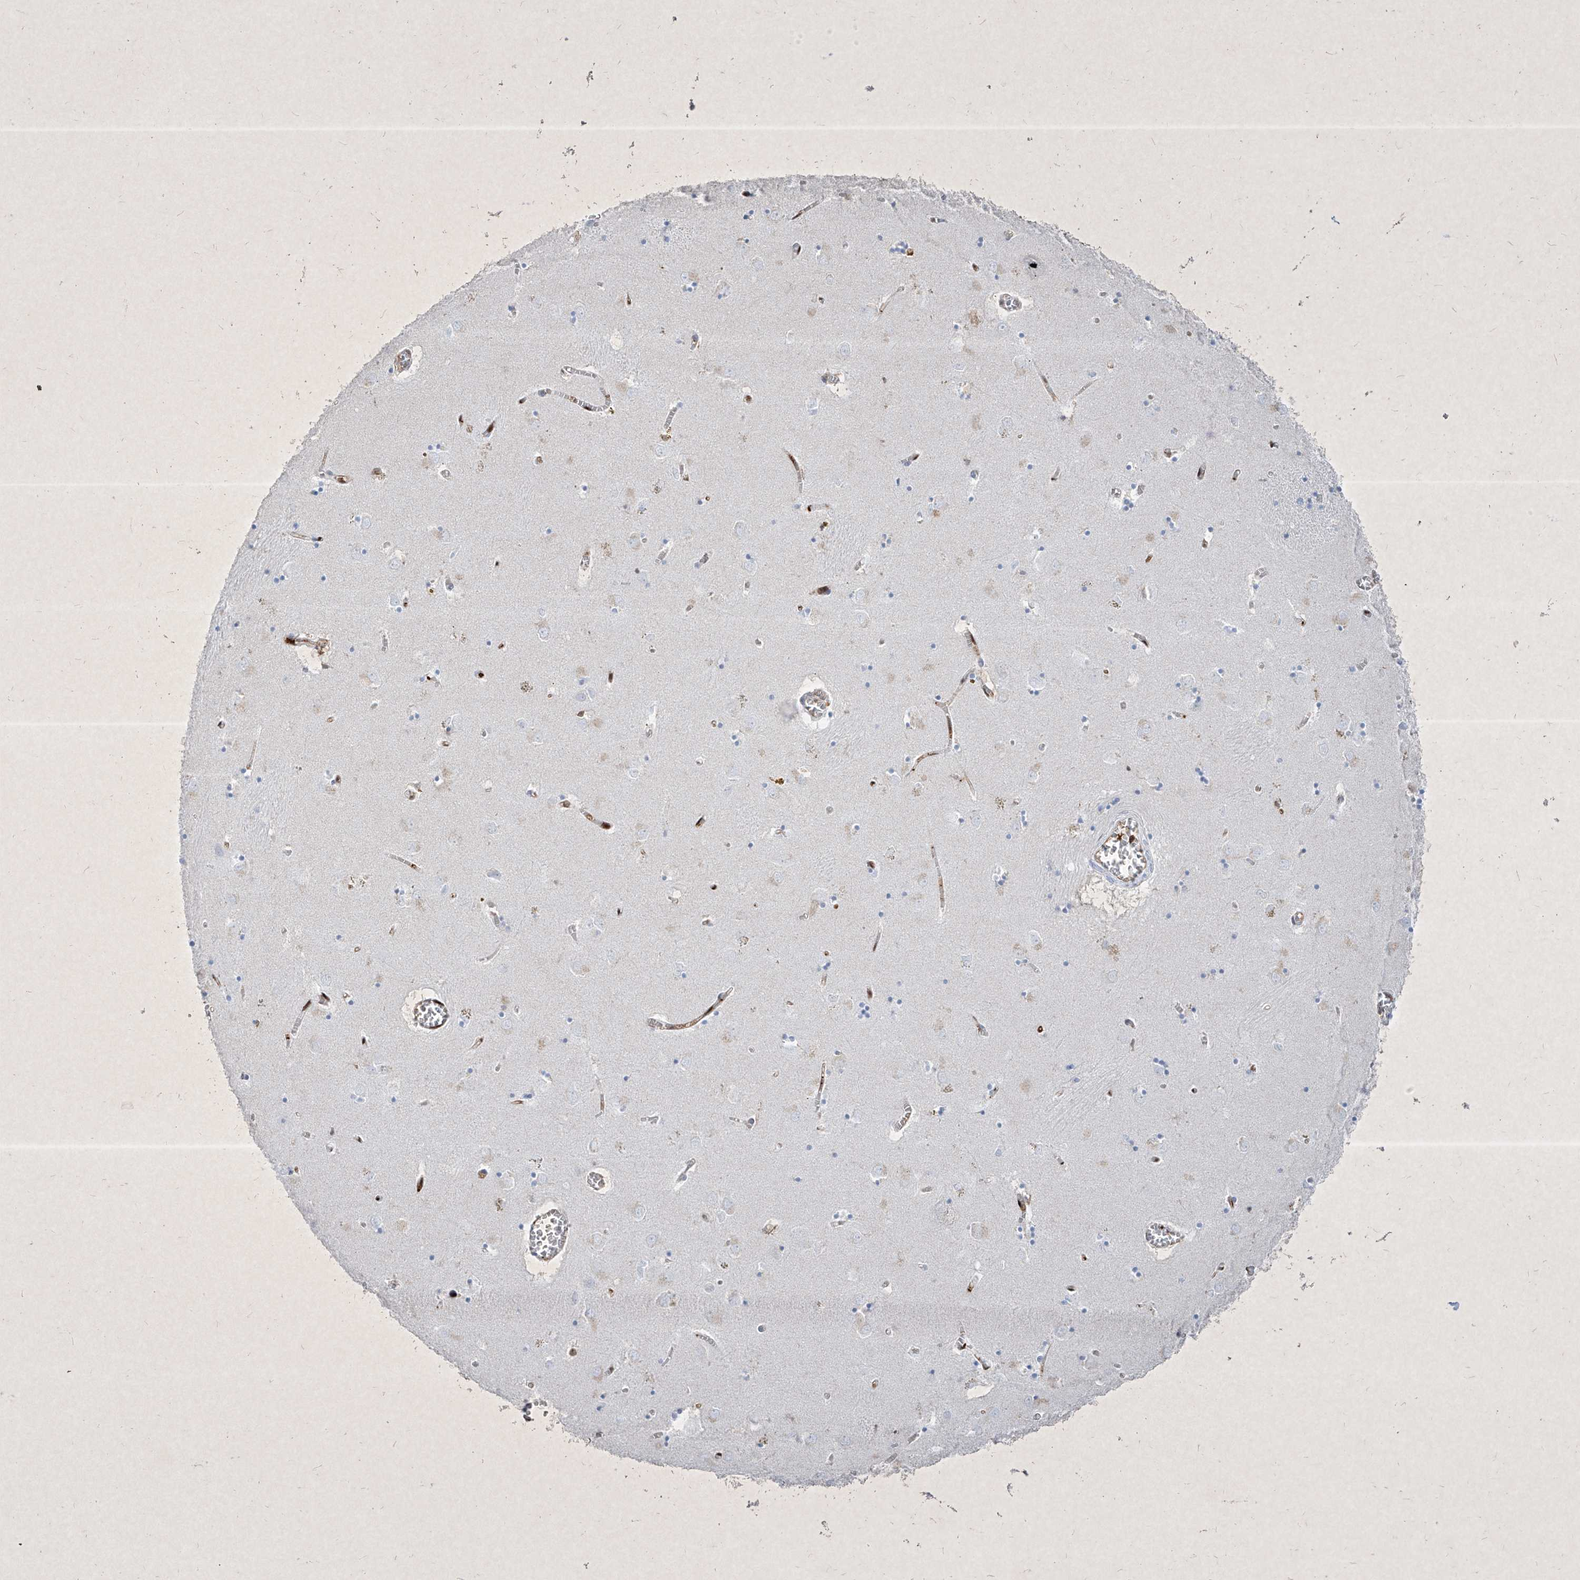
{"staining": {"intensity": "negative", "quantity": "none", "location": "none"}, "tissue": "caudate", "cell_type": "Glial cells", "image_type": "normal", "snomed": [{"axis": "morphology", "description": "Normal tissue, NOS"}, {"axis": "topography", "description": "Lateral ventricle wall"}], "caption": "There is no significant positivity in glial cells of caudate. (DAB immunohistochemistry with hematoxylin counter stain).", "gene": "PSMB10", "patient": {"sex": "male", "age": 70}}